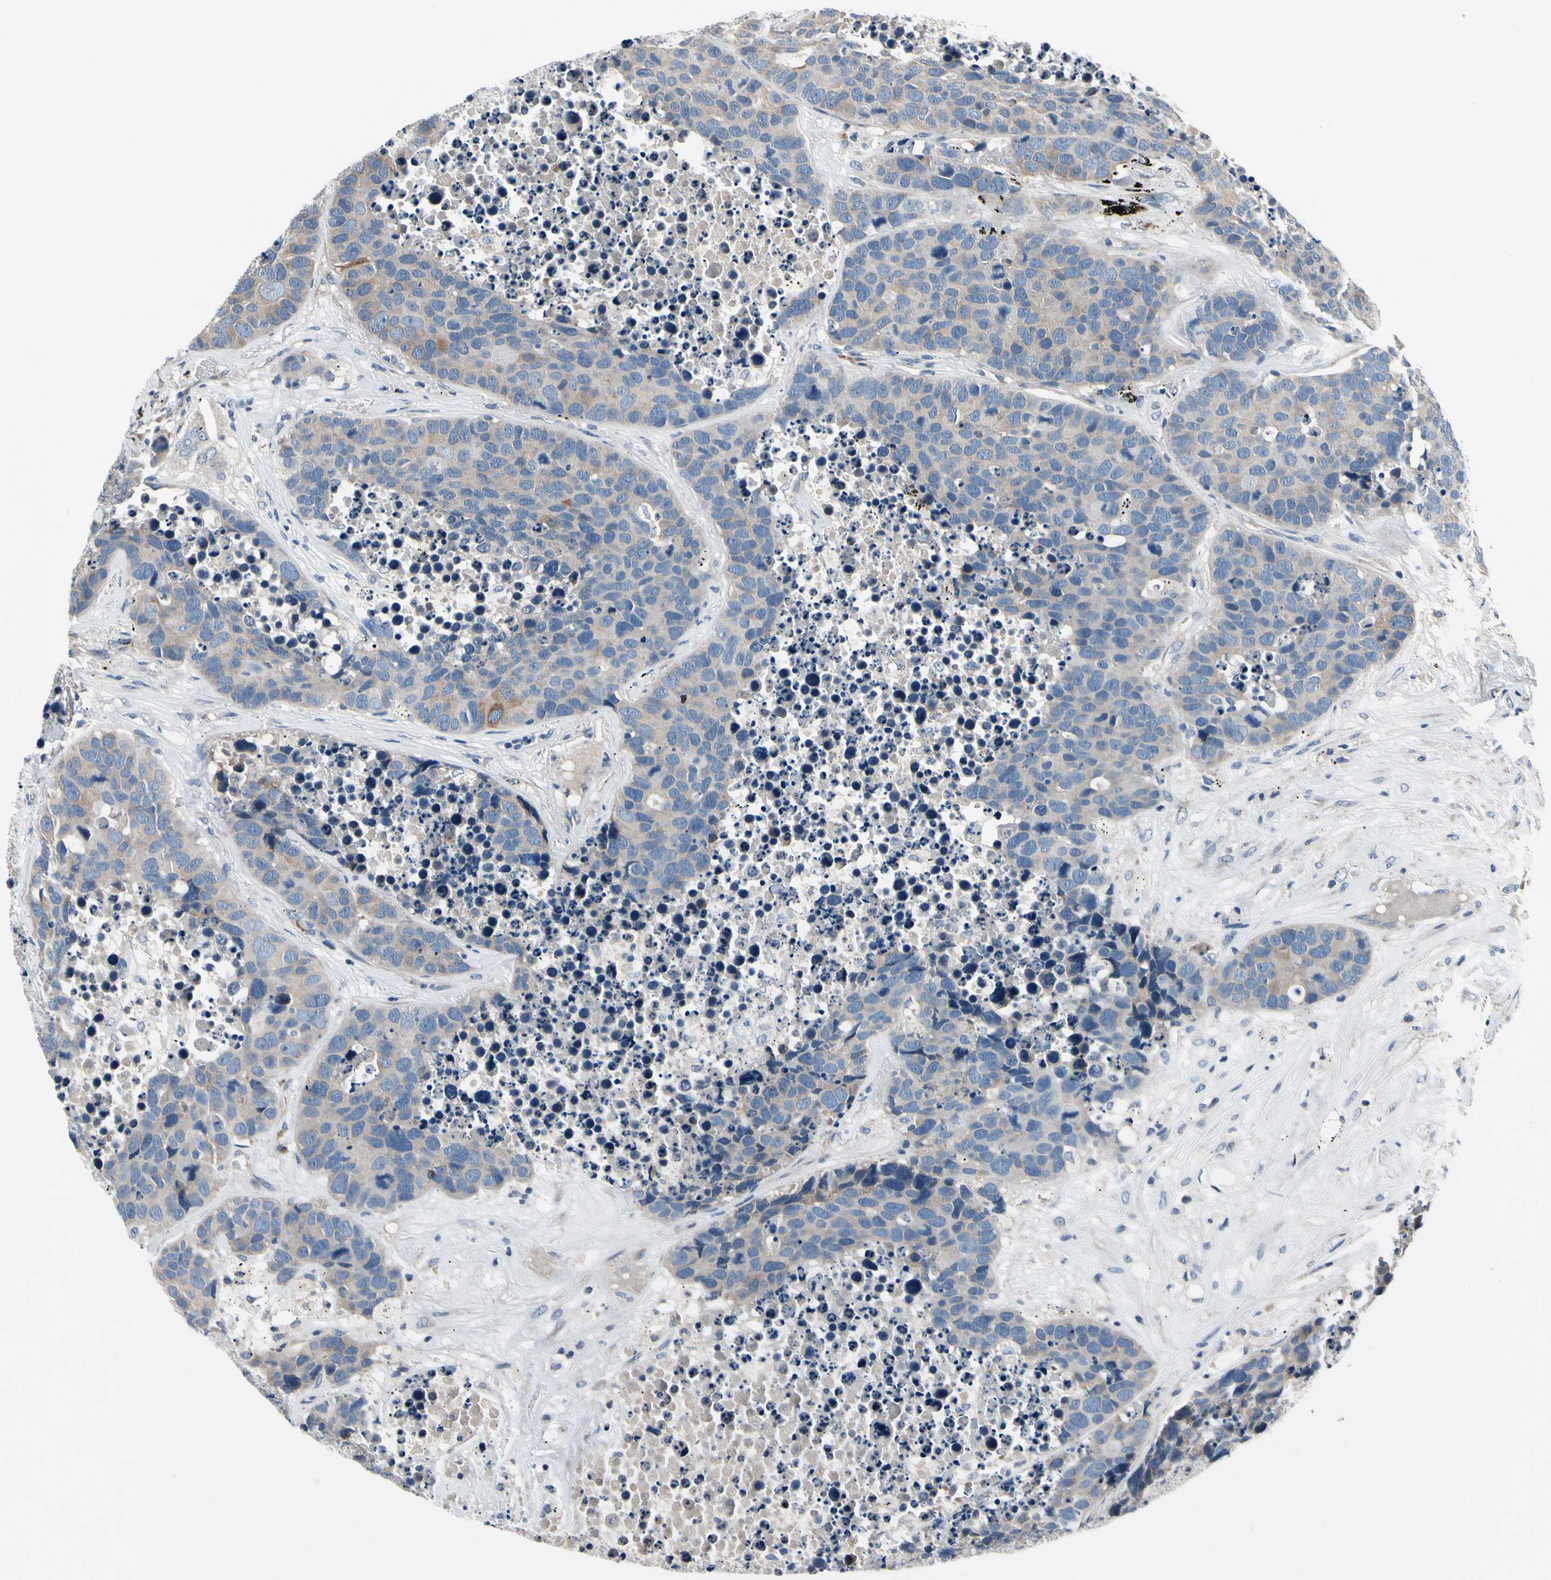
{"staining": {"intensity": "weak", "quantity": "25%-75%", "location": "cytoplasmic/membranous"}, "tissue": "carcinoid", "cell_type": "Tumor cells", "image_type": "cancer", "snomed": [{"axis": "morphology", "description": "Carcinoid, malignant, NOS"}, {"axis": "topography", "description": "Lung"}], "caption": "Malignant carcinoid tissue shows weak cytoplasmic/membranous staining in about 25%-75% of tumor cells Nuclei are stained in blue.", "gene": "SELENOK", "patient": {"sex": "male", "age": 60}}